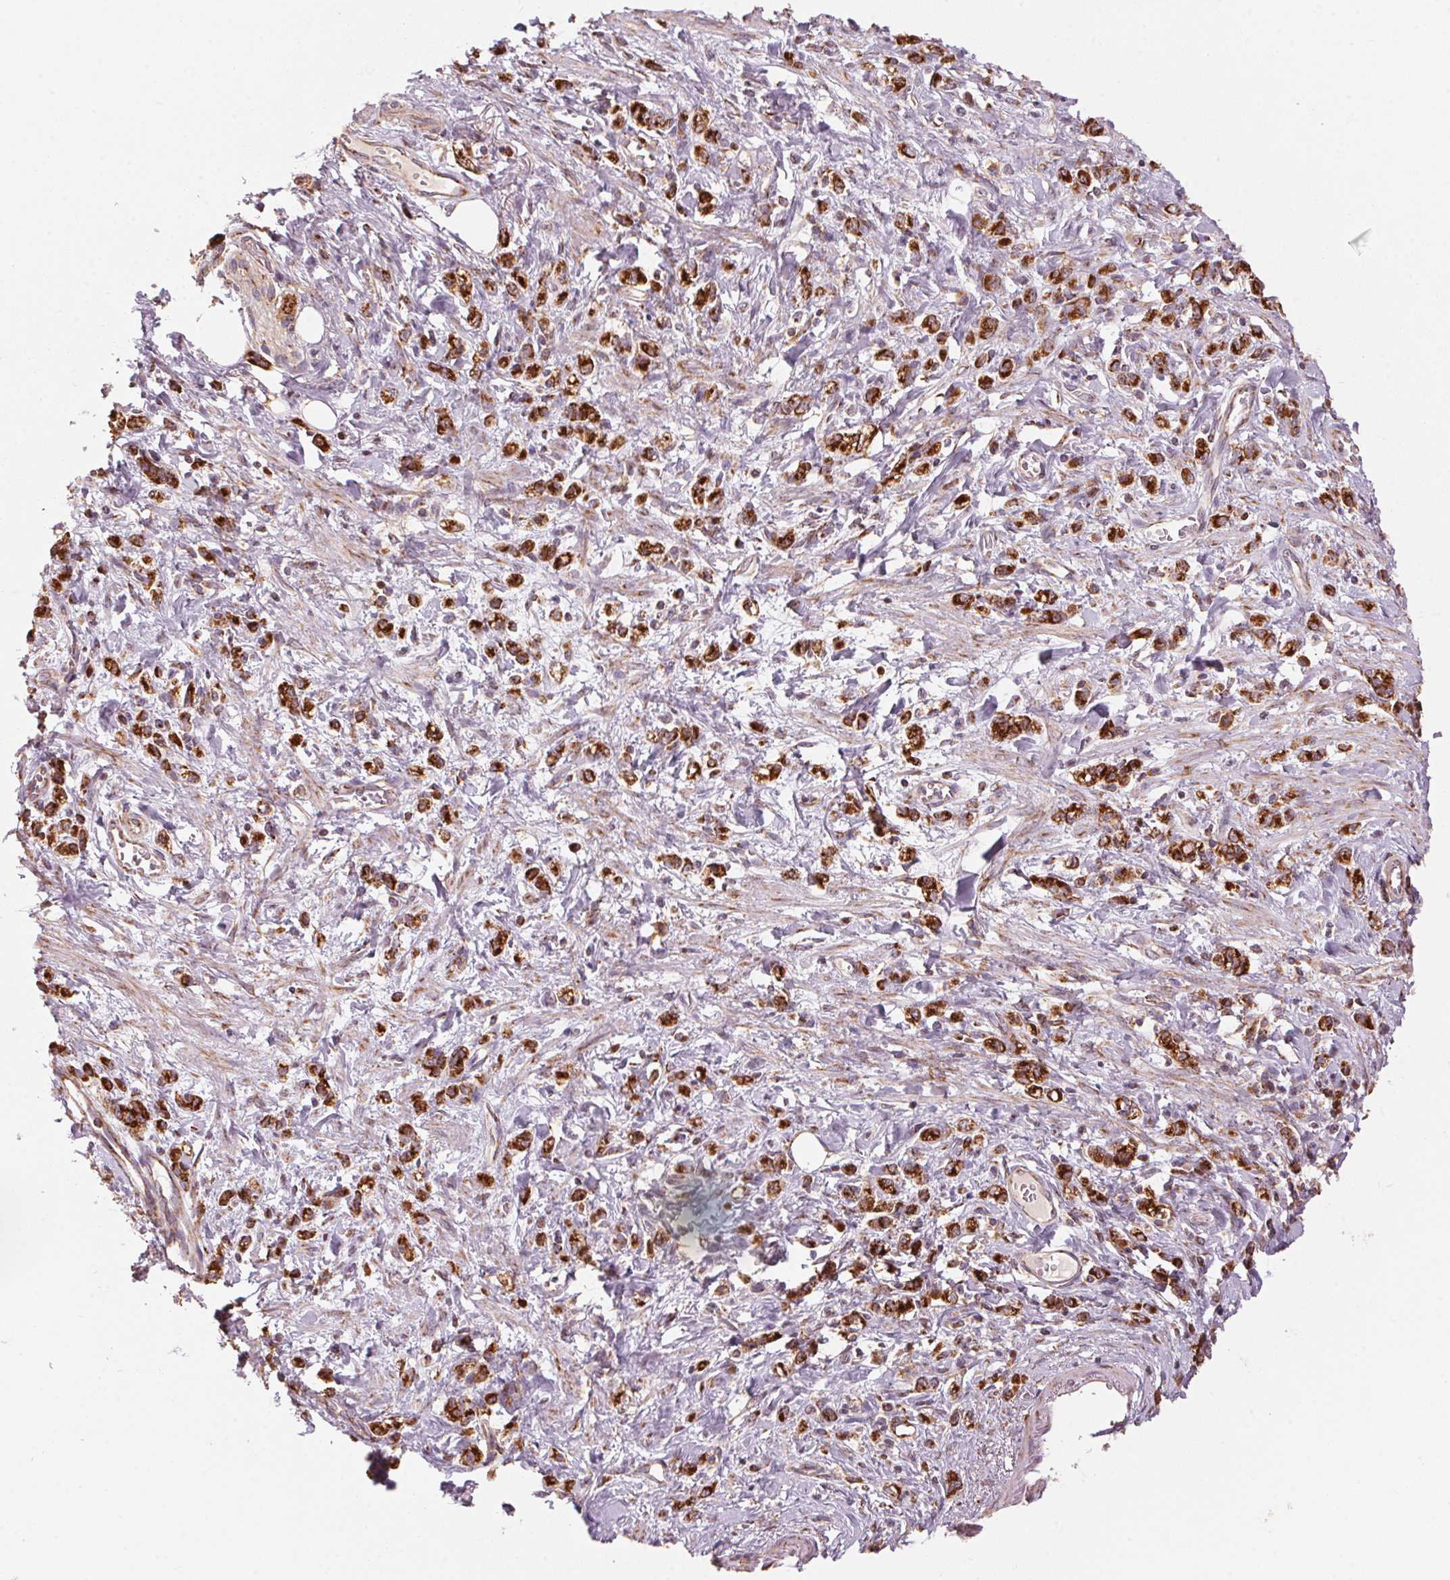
{"staining": {"intensity": "strong", "quantity": ">75%", "location": "cytoplasmic/membranous"}, "tissue": "stomach cancer", "cell_type": "Tumor cells", "image_type": "cancer", "snomed": [{"axis": "morphology", "description": "Adenocarcinoma, NOS"}, {"axis": "topography", "description": "Stomach"}], "caption": "This image displays immunohistochemistry (IHC) staining of human adenocarcinoma (stomach), with high strong cytoplasmic/membranous staining in about >75% of tumor cells.", "gene": "TOMM70", "patient": {"sex": "male", "age": 77}}